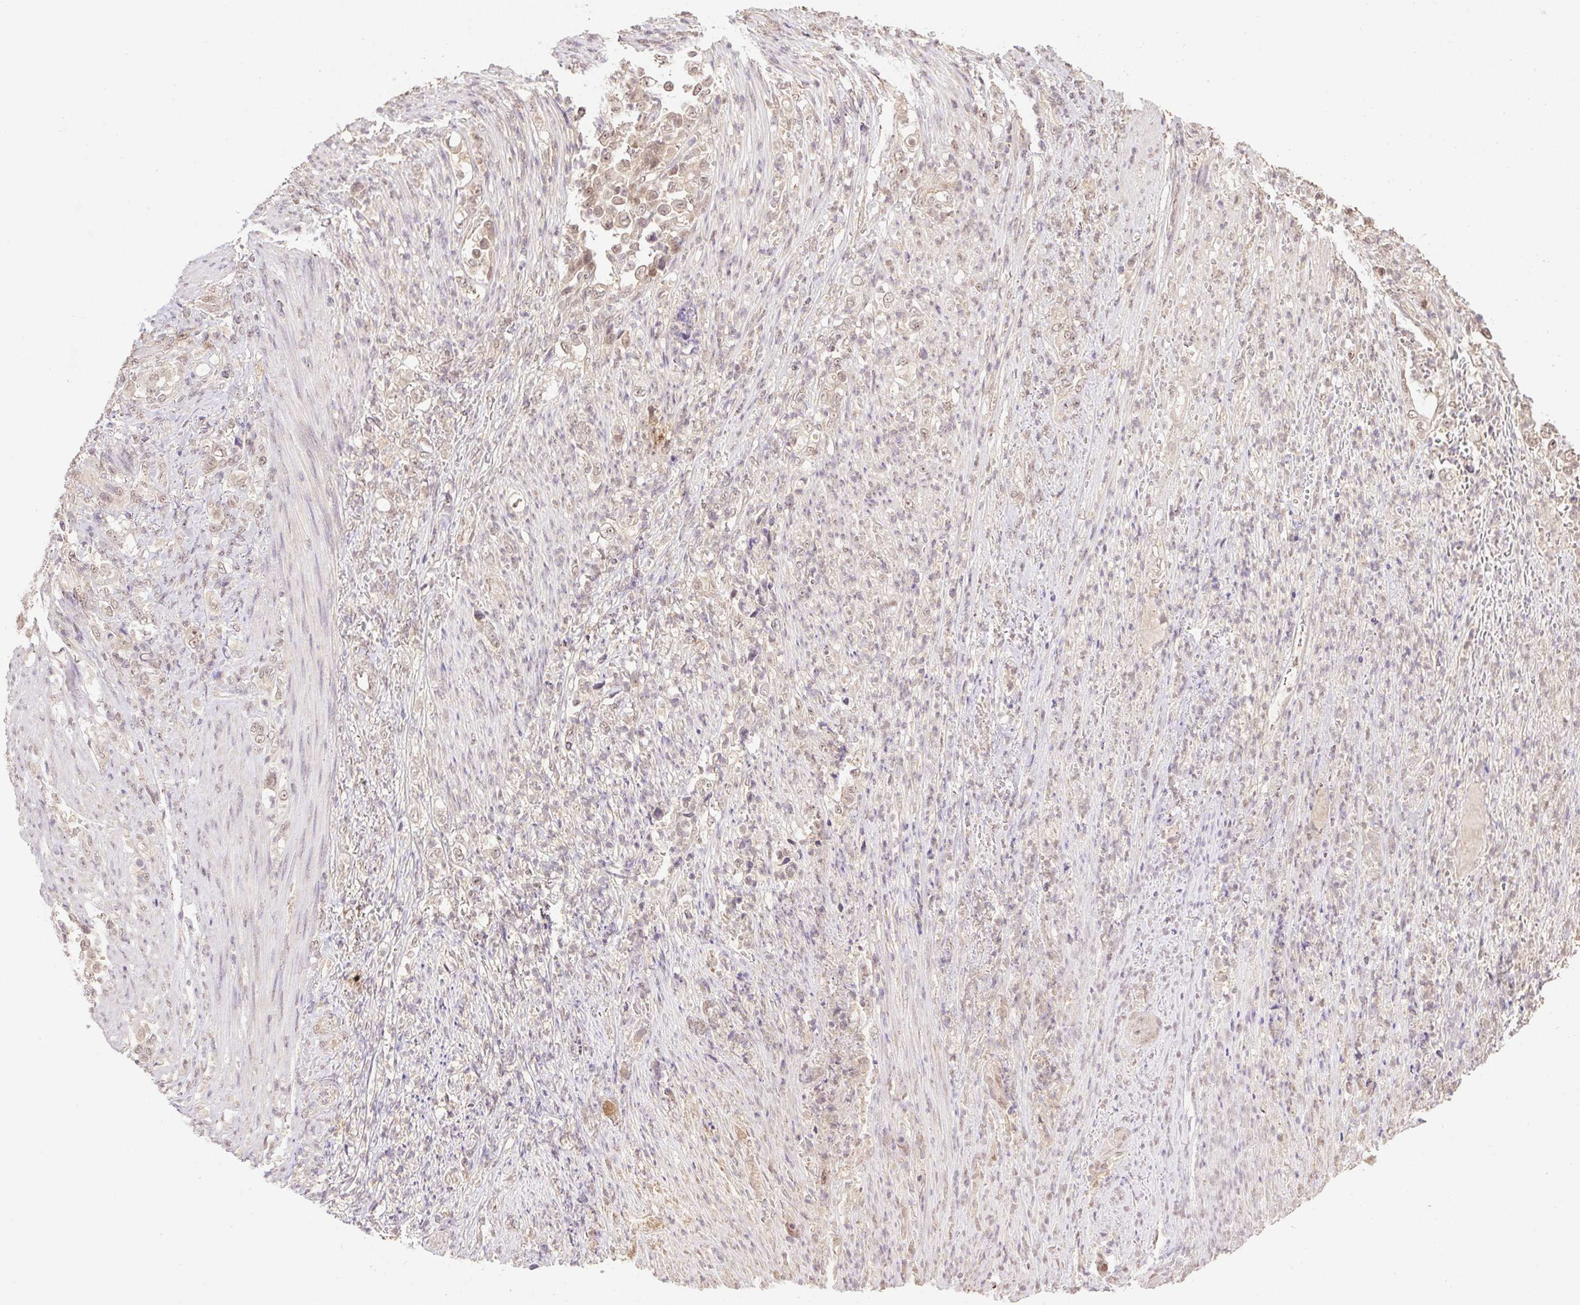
{"staining": {"intensity": "negative", "quantity": "none", "location": "none"}, "tissue": "stomach cancer", "cell_type": "Tumor cells", "image_type": "cancer", "snomed": [{"axis": "morphology", "description": "Normal tissue, NOS"}, {"axis": "morphology", "description": "Adenocarcinoma, NOS"}, {"axis": "topography", "description": "Stomach"}], "caption": "Immunohistochemistry (IHC) of stomach adenocarcinoma reveals no expression in tumor cells.", "gene": "VPS25", "patient": {"sex": "female", "age": 79}}